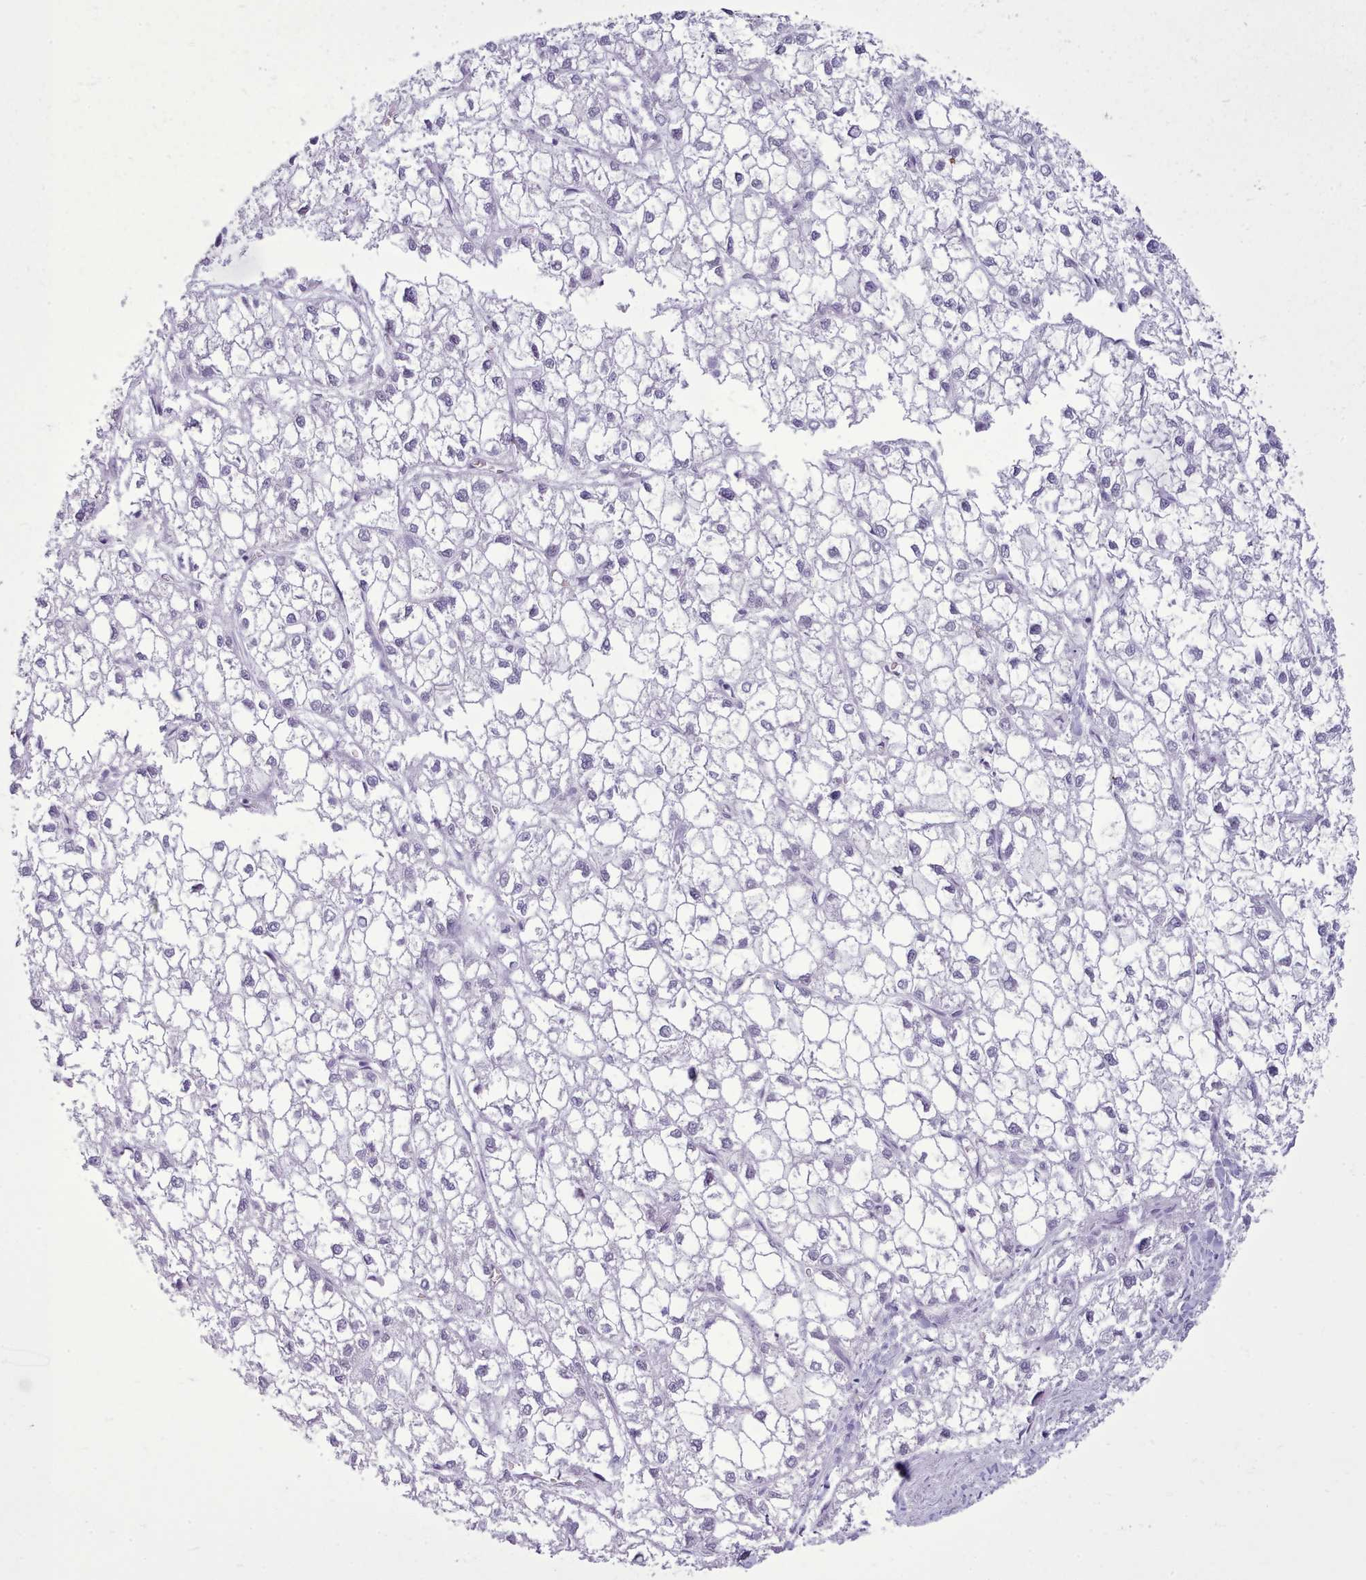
{"staining": {"intensity": "negative", "quantity": "none", "location": "none"}, "tissue": "liver cancer", "cell_type": "Tumor cells", "image_type": "cancer", "snomed": [{"axis": "morphology", "description": "Carcinoma, Hepatocellular, NOS"}, {"axis": "topography", "description": "Liver"}], "caption": "The image reveals no significant positivity in tumor cells of liver cancer.", "gene": "FBXO48", "patient": {"sex": "female", "age": 43}}